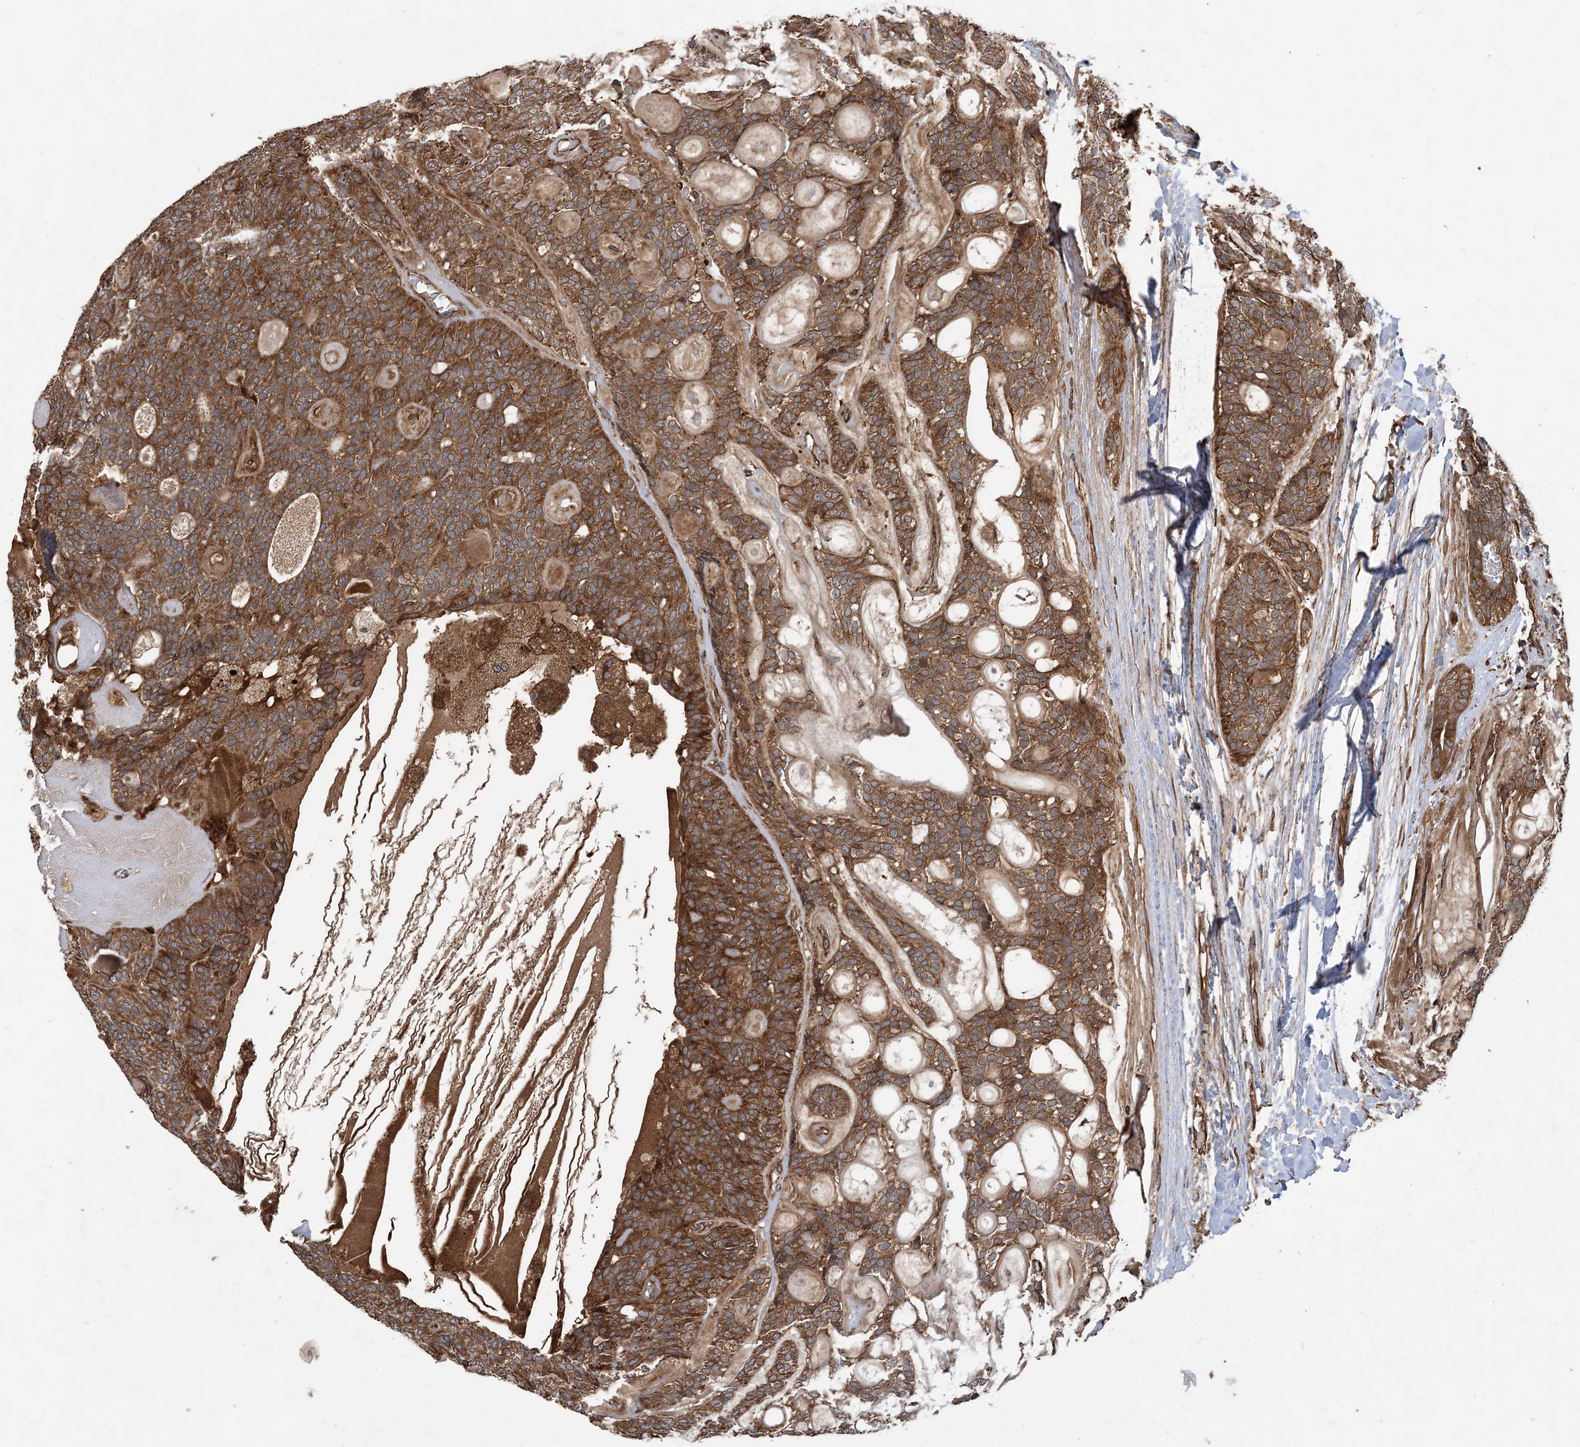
{"staining": {"intensity": "strong", "quantity": ">75%", "location": "cytoplasmic/membranous"}, "tissue": "head and neck cancer", "cell_type": "Tumor cells", "image_type": "cancer", "snomed": [{"axis": "morphology", "description": "Adenocarcinoma, NOS"}, {"axis": "topography", "description": "Head-Neck"}], "caption": "Protein expression by immunohistochemistry (IHC) reveals strong cytoplasmic/membranous expression in about >75% of tumor cells in head and neck cancer (adenocarcinoma).", "gene": "ATG3", "patient": {"sex": "male", "age": 66}}